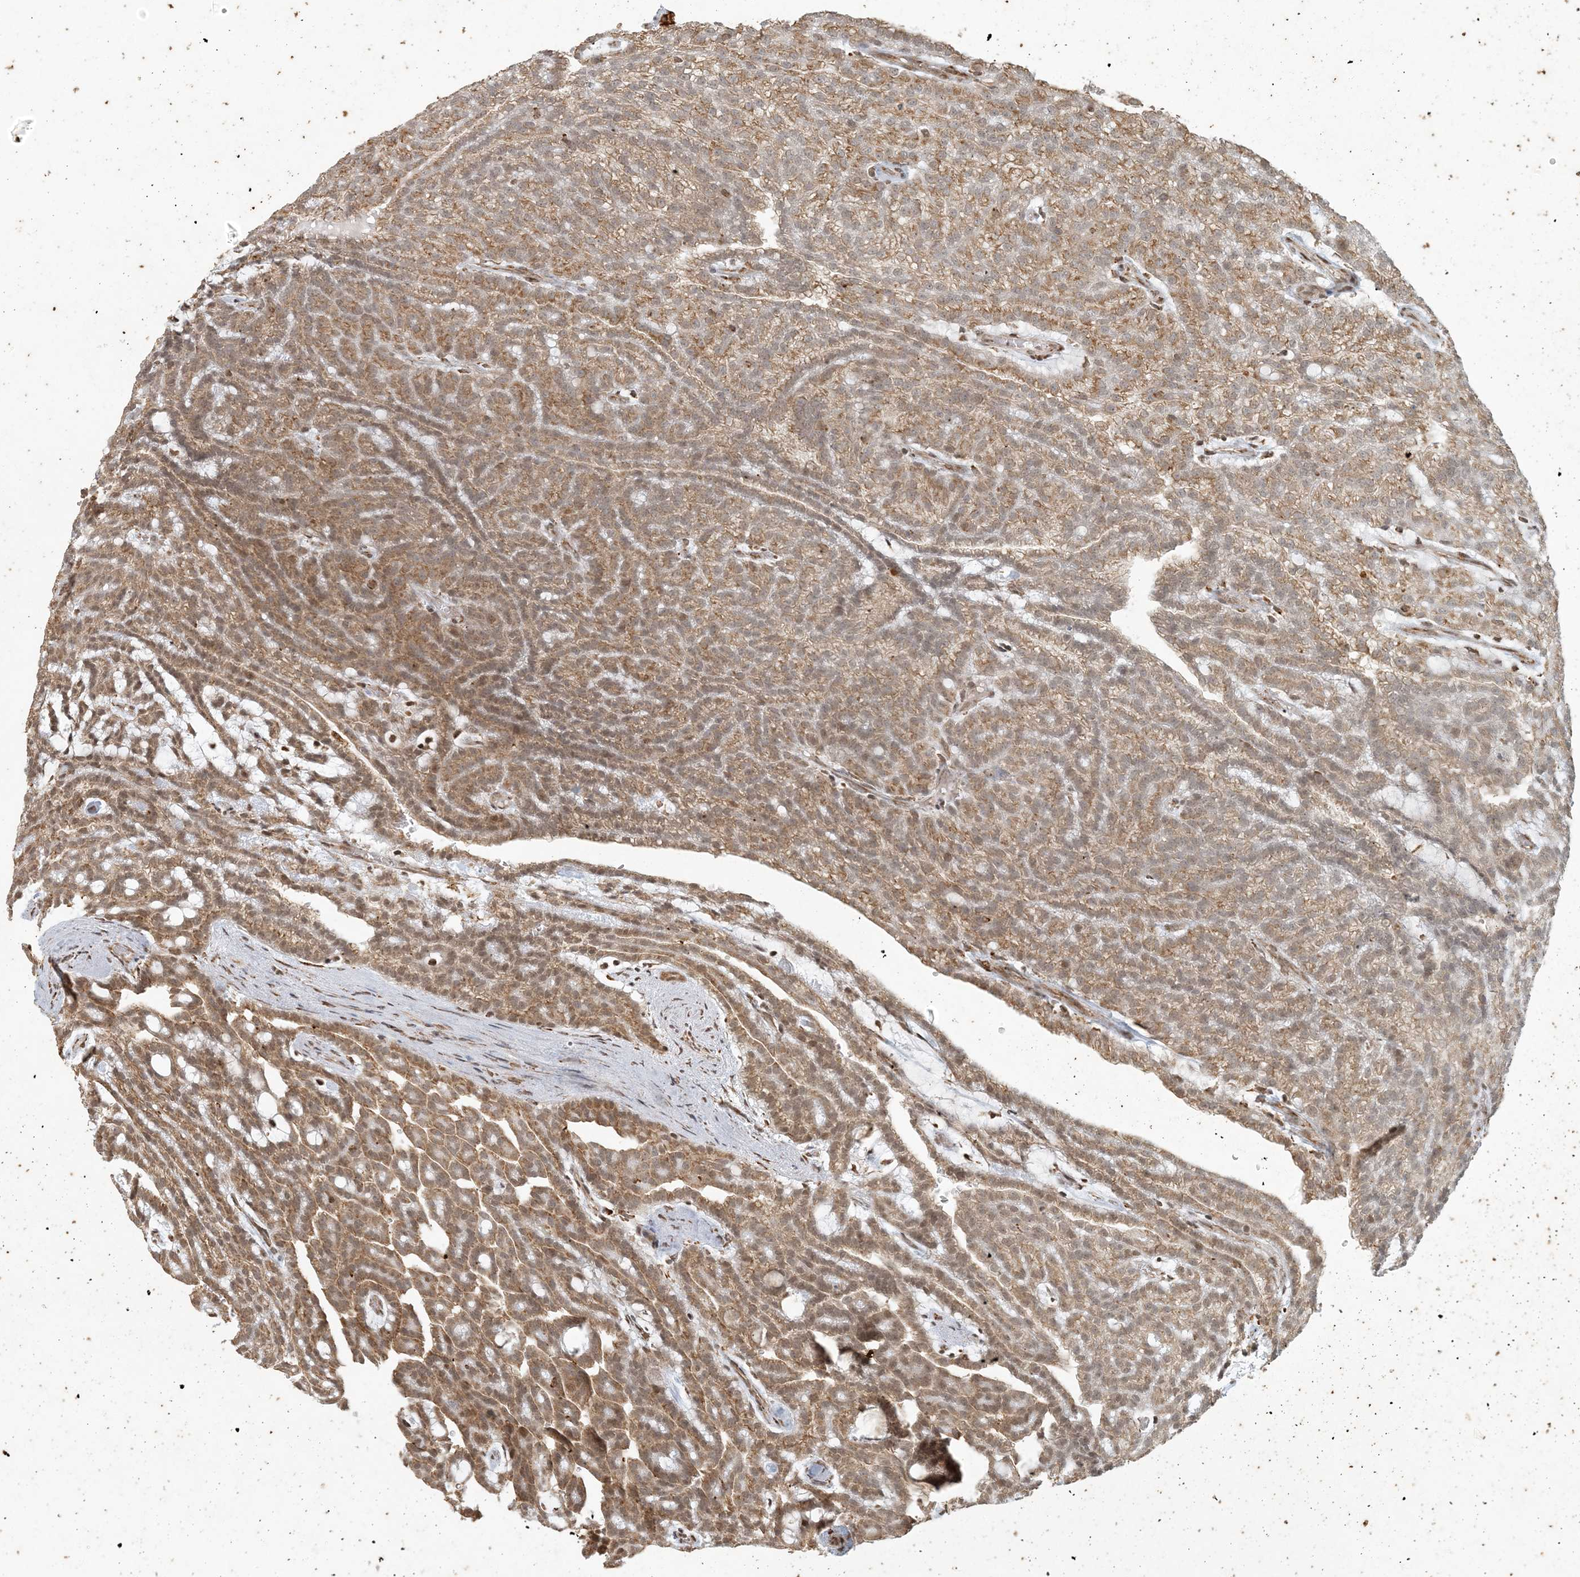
{"staining": {"intensity": "moderate", "quantity": ">75%", "location": "cytoplasmic/membranous,nuclear"}, "tissue": "renal cancer", "cell_type": "Tumor cells", "image_type": "cancer", "snomed": [{"axis": "morphology", "description": "Adenocarcinoma, NOS"}, {"axis": "topography", "description": "Kidney"}], "caption": "Human adenocarcinoma (renal) stained with a protein marker exhibits moderate staining in tumor cells.", "gene": "AK9", "patient": {"sex": "male", "age": 63}}